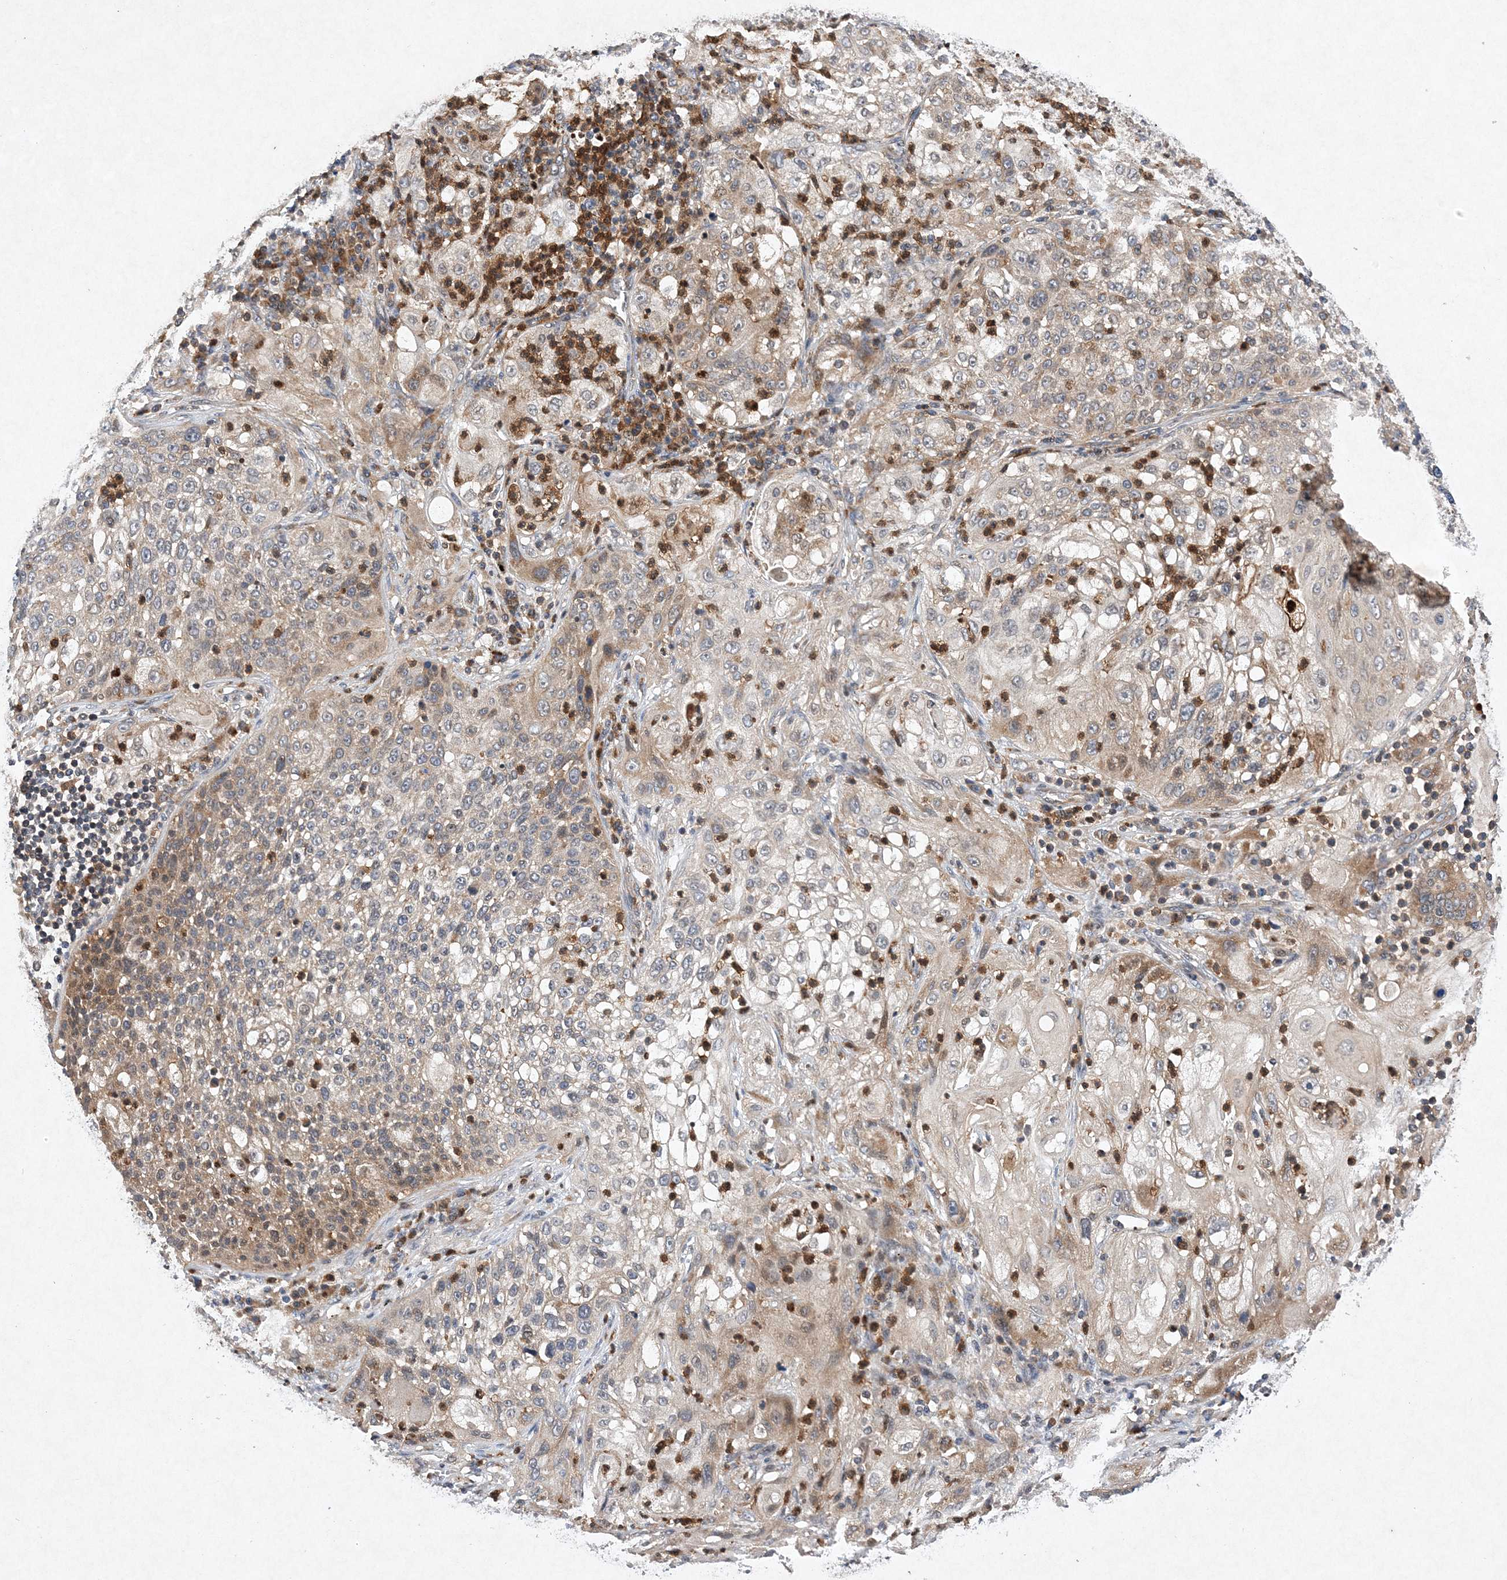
{"staining": {"intensity": "moderate", "quantity": "<25%", "location": "cytoplasmic/membranous"}, "tissue": "lung cancer", "cell_type": "Tumor cells", "image_type": "cancer", "snomed": [{"axis": "morphology", "description": "Inflammation, NOS"}, {"axis": "morphology", "description": "Squamous cell carcinoma, NOS"}, {"axis": "topography", "description": "Lymph node"}, {"axis": "topography", "description": "Soft tissue"}, {"axis": "topography", "description": "Lung"}], "caption": "Immunohistochemistry (IHC) photomicrograph of neoplastic tissue: lung cancer stained using immunohistochemistry exhibits low levels of moderate protein expression localized specifically in the cytoplasmic/membranous of tumor cells, appearing as a cytoplasmic/membranous brown color.", "gene": "PROSER1", "patient": {"sex": "male", "age": 66}}